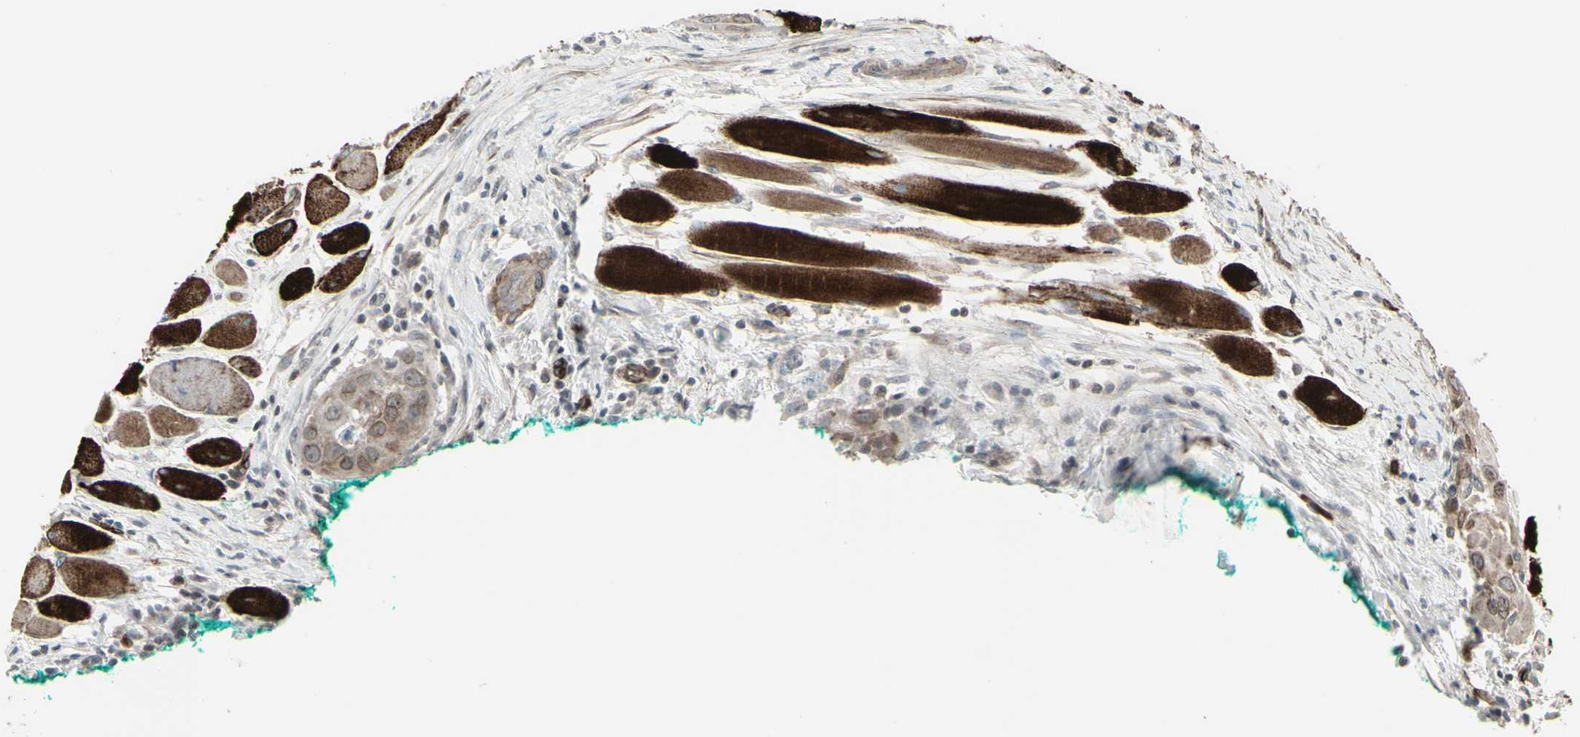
{"staining": {"intensity": "moderate", "quantity": ">75%", "location": "cytoplasmic/membranous,nuclear"}, "tissue": "head and neck cancer", "cell_type": "Tumor cells", "image_type": "cancer", "snomed": [{"axis": "morphology", "description": "Squamous cell carcinoma, NOS"}, {"axis": "topography", "description": "Oral tissue"}, {"axis": "topography", "description": "Head-Neck"}], "caption": "Brown immunohistochemical staining in head and neck squamous cell carcinoma displays moderate cytoplasmic/membranous and nuclear staining in approximately >75% of tumor cells.", "gene": "DTX3L", "patient": {"sex": "female", "age": 50}}